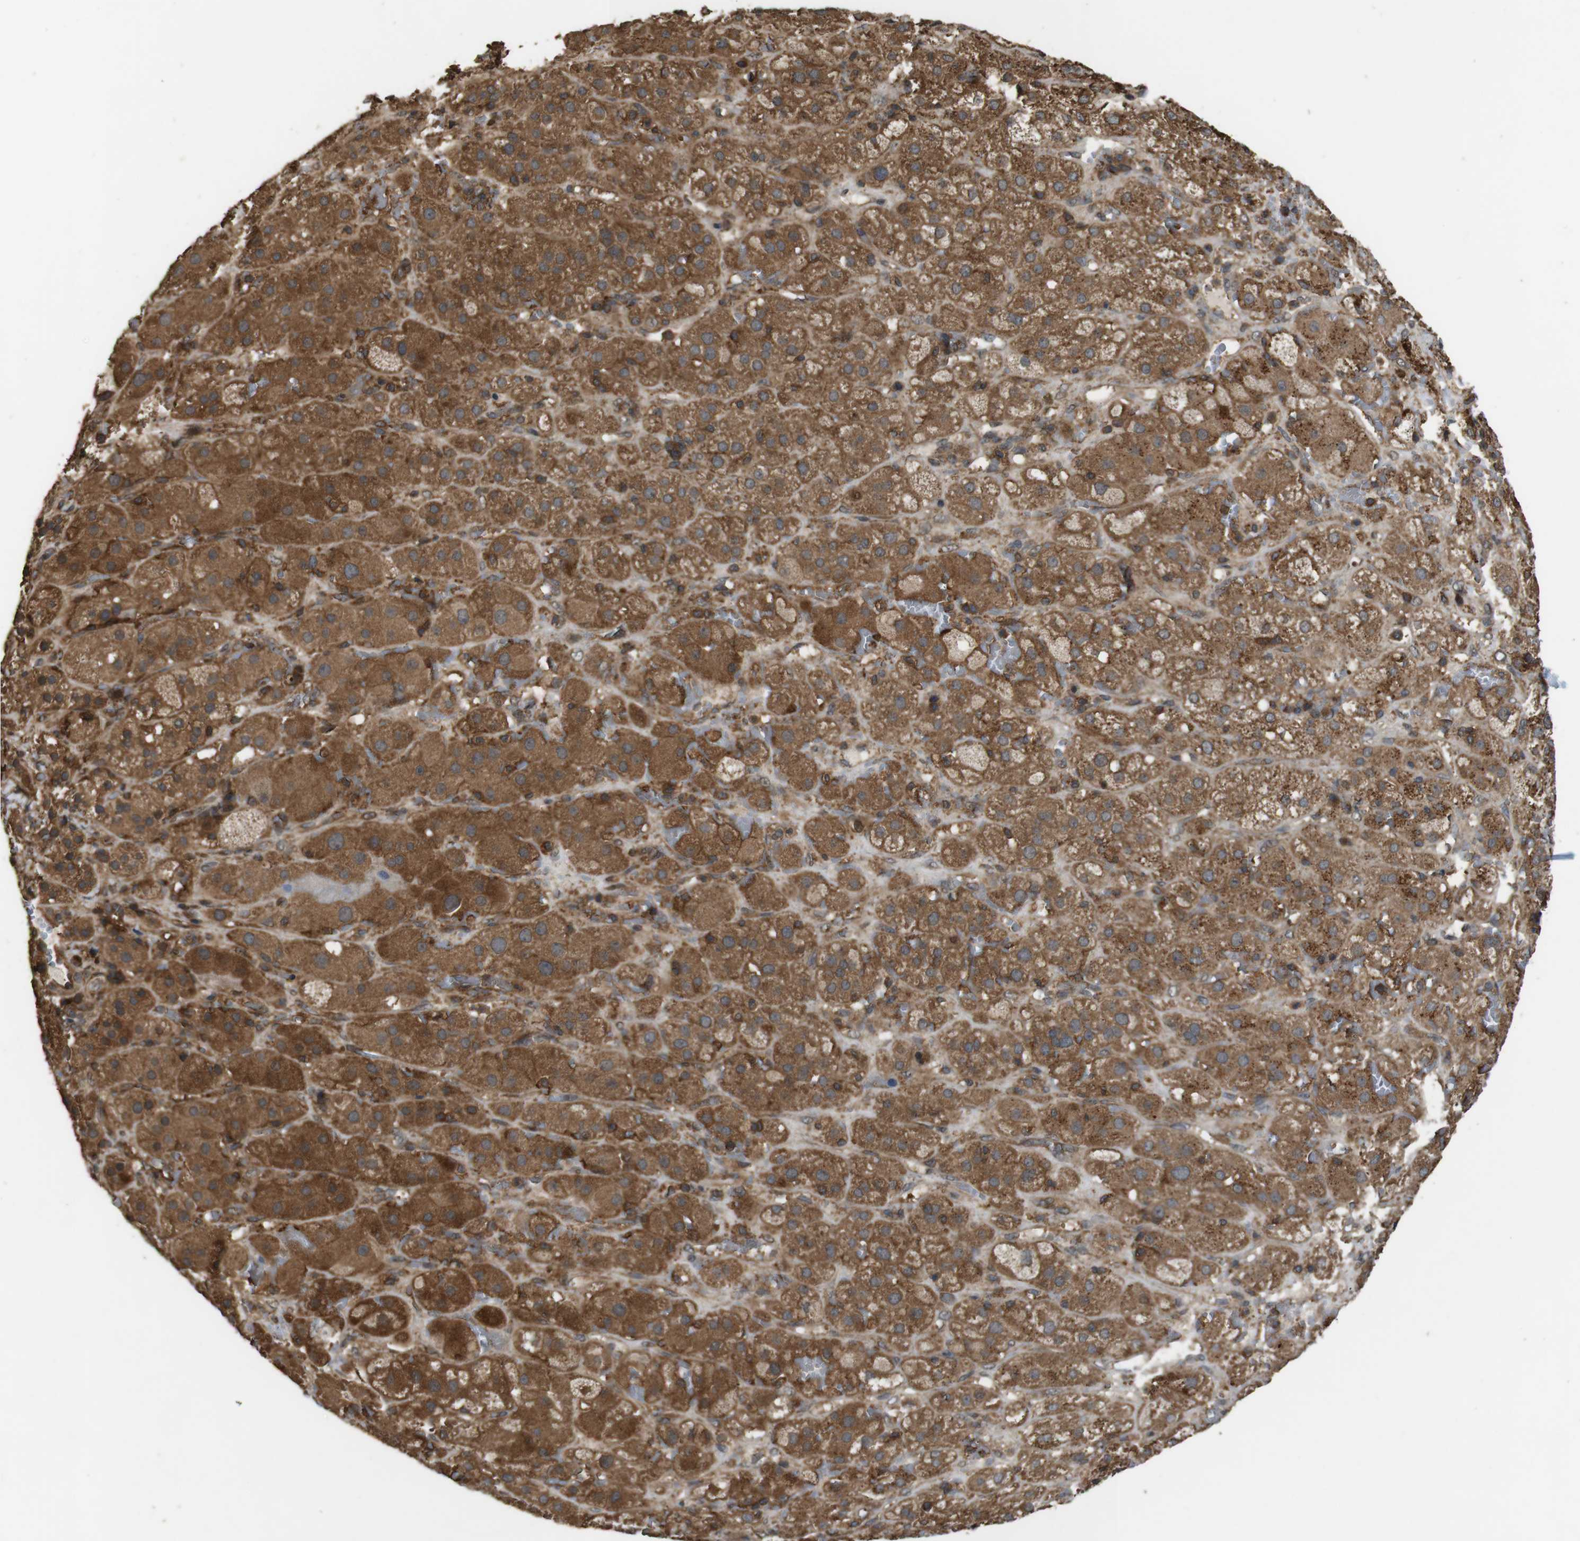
{"staining": {"intensity": "strong", "quantity": ">75%", "location": "cytoplasmic/membranous"}, "tissue": "adrenal gland", "cell_type": "Glandular cells", "image_type": "normal", "snomed": [{"axis": "morphology", "description": "Normal tissue, NOS"}, {"axis": "topography", "description": "Adrenal gland"}], "caption": "Adrenal gland stained for a protein displays strong cytoplasmic/membranous positivity in glandular cells. The staining is performed using DAB brown chromogen to label protein expression. The nuclei are counter-stained blue using hematoxylin.", "gene": "BAG4", "patient": {"sex": "female", "age": 47}}